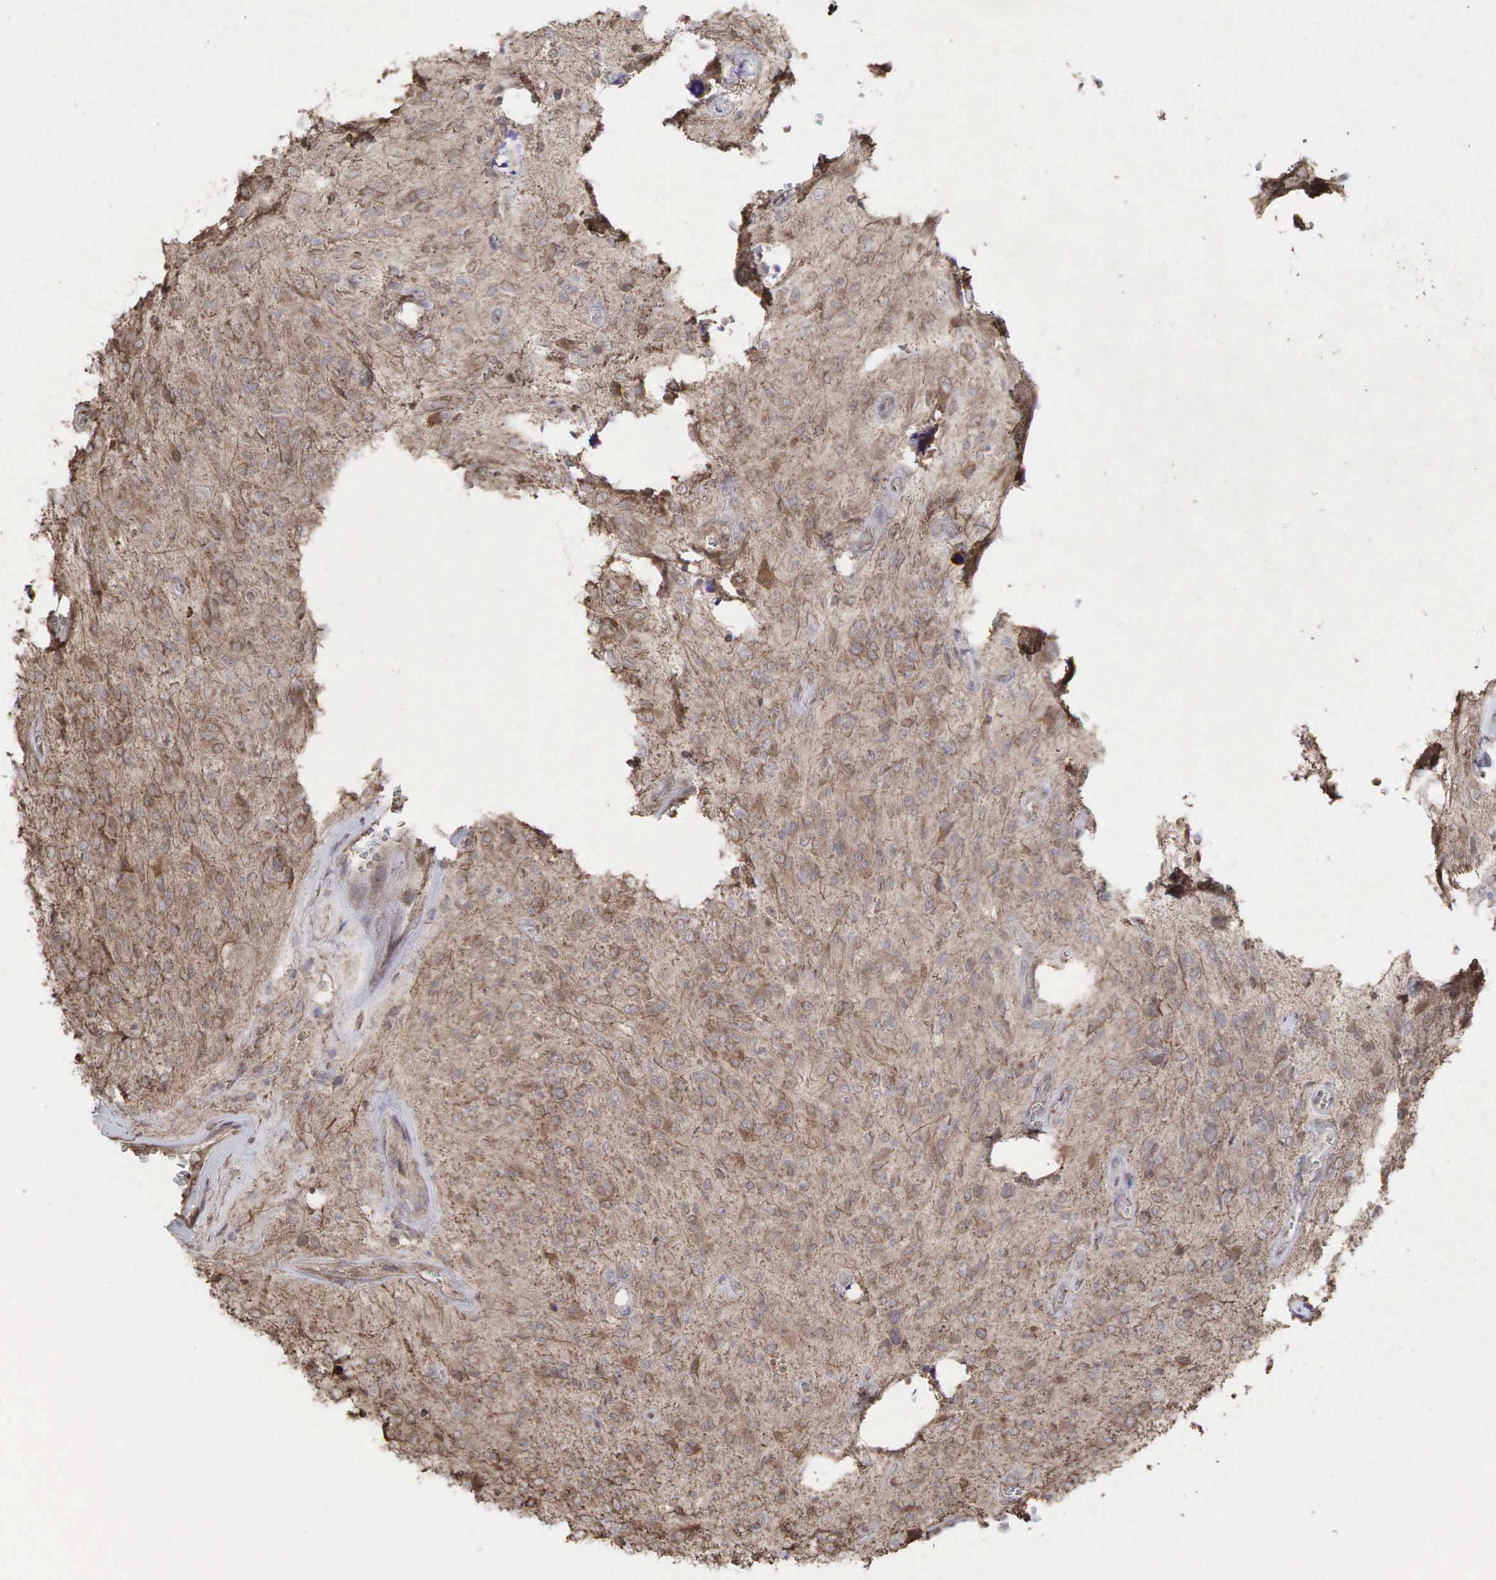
{"staining": {"intensity": "weak", "quantity": ">75%", "location": "cytoplasmic/membranous"}, "tissue": "glioma", "cell_type": "Tumor cells", "image_type": "cancer", "snomed": [{"axis": "morphology", "description": "Glioma, malignant, Low grade"}, {"axis": "topography", "description": "Brain"}], "caption": "Weak cytoplasmic/membranous positivity is appreciated in about >75% of tumor cells in glioma. The staining was performed using DAB (3,3'-diaminobenzidine), with brown indicating positive protein expression. Nuclei are stained blue with hematoxylin.", "gene": "PABPC5", "patient": {"sex": "female", "age": 15}}